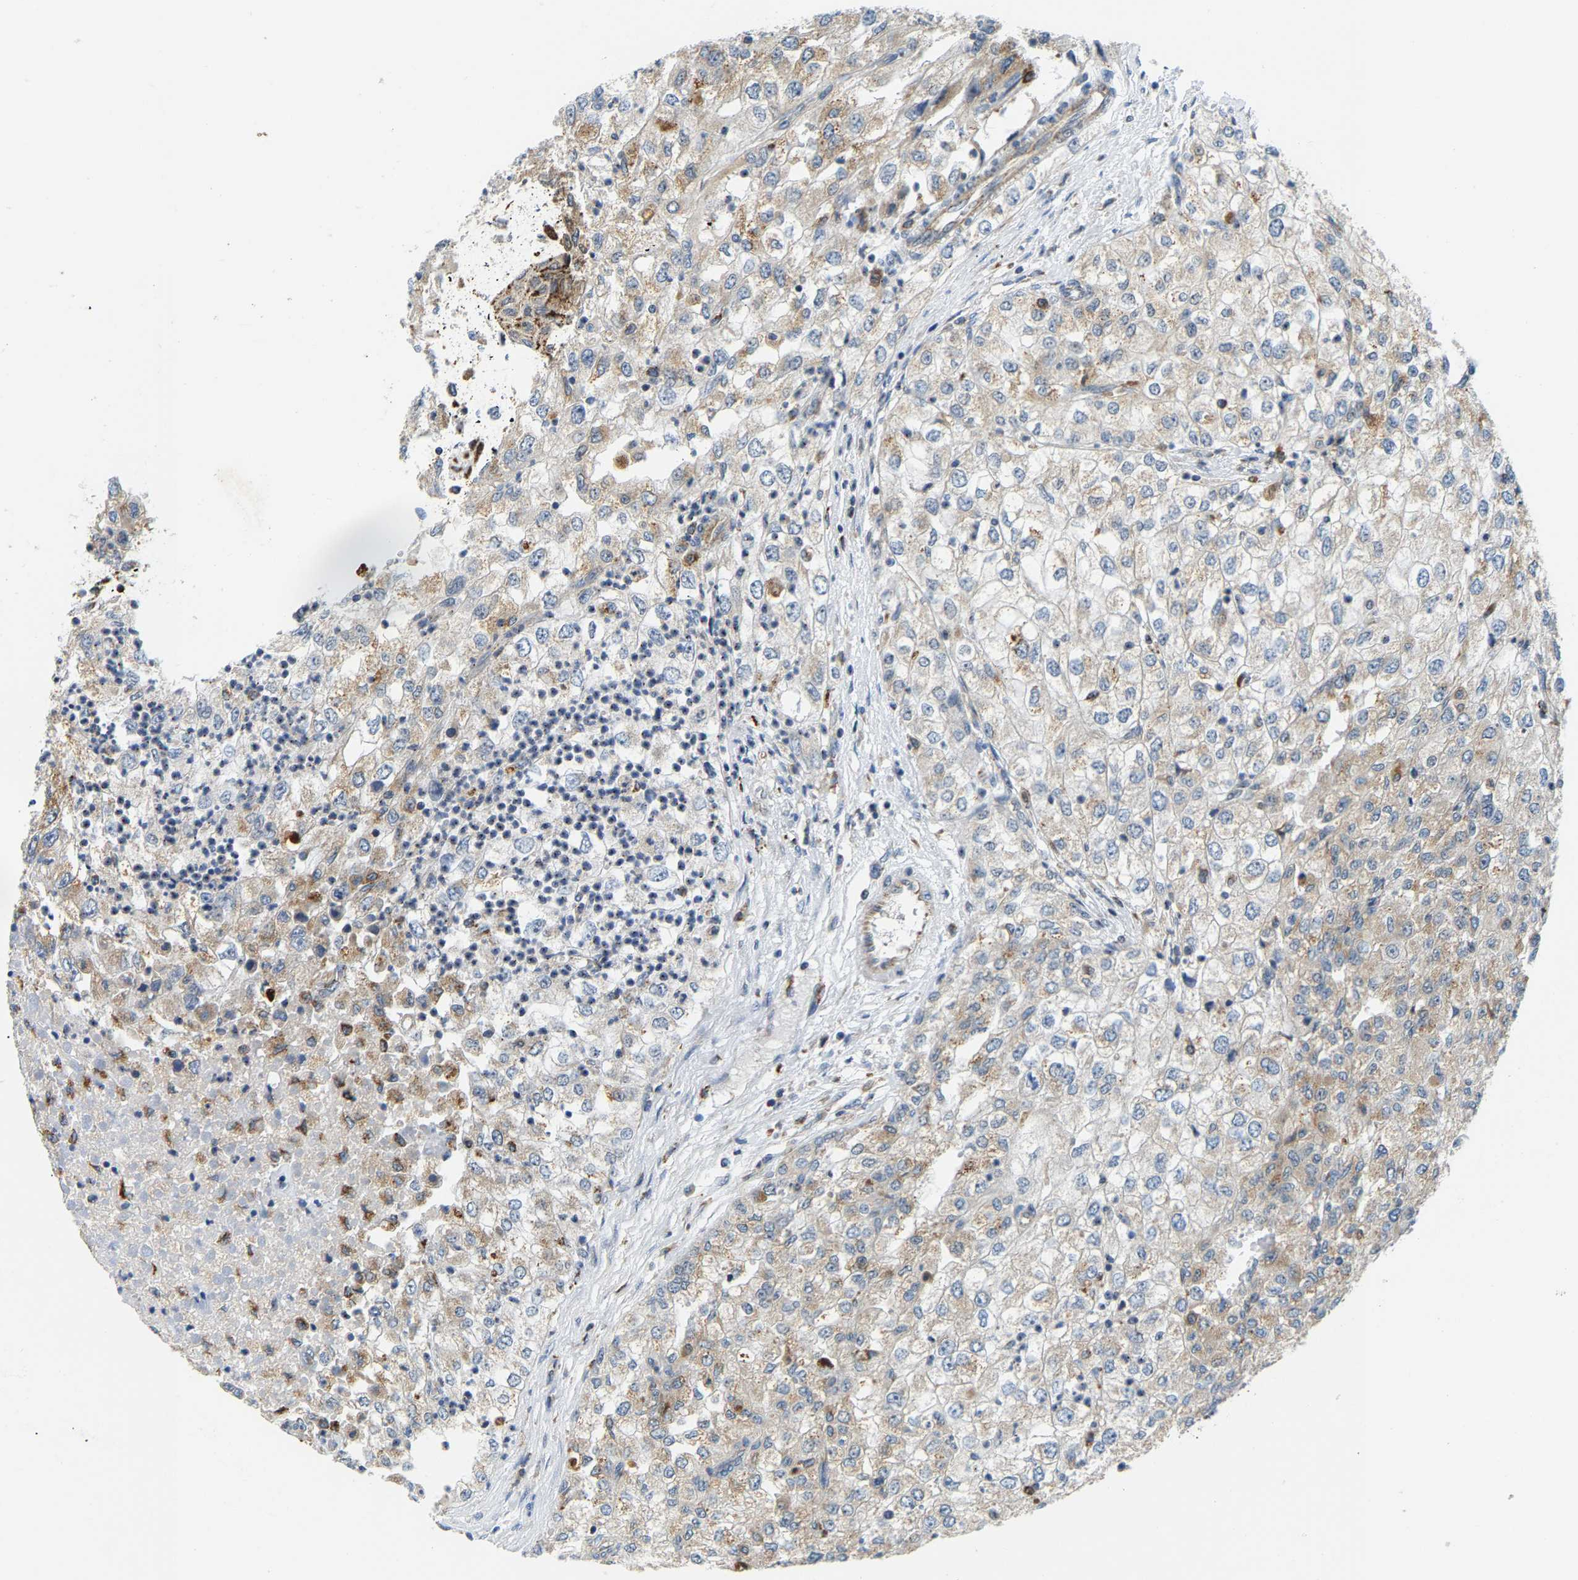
{"staining": {"intensity": "moderate", "quantity": ">75%", "location": "cytoplasmic/membranous"}, "tissue": "renal cancer", "cell_type": "Tumor cells", "image_type": "cancer", "snomed": [{"axis": "morphology", "description": "Adenocarcinoma, NOS"}, {"axis": "topography", "description": "Kidney"}], "caption": "Renal adenocarcinoma stained with a protein marker demonstrates moderate staining in tumor cells.", "gene": "GIMAP7", "patient": {"sex": "female", "age": 54}}